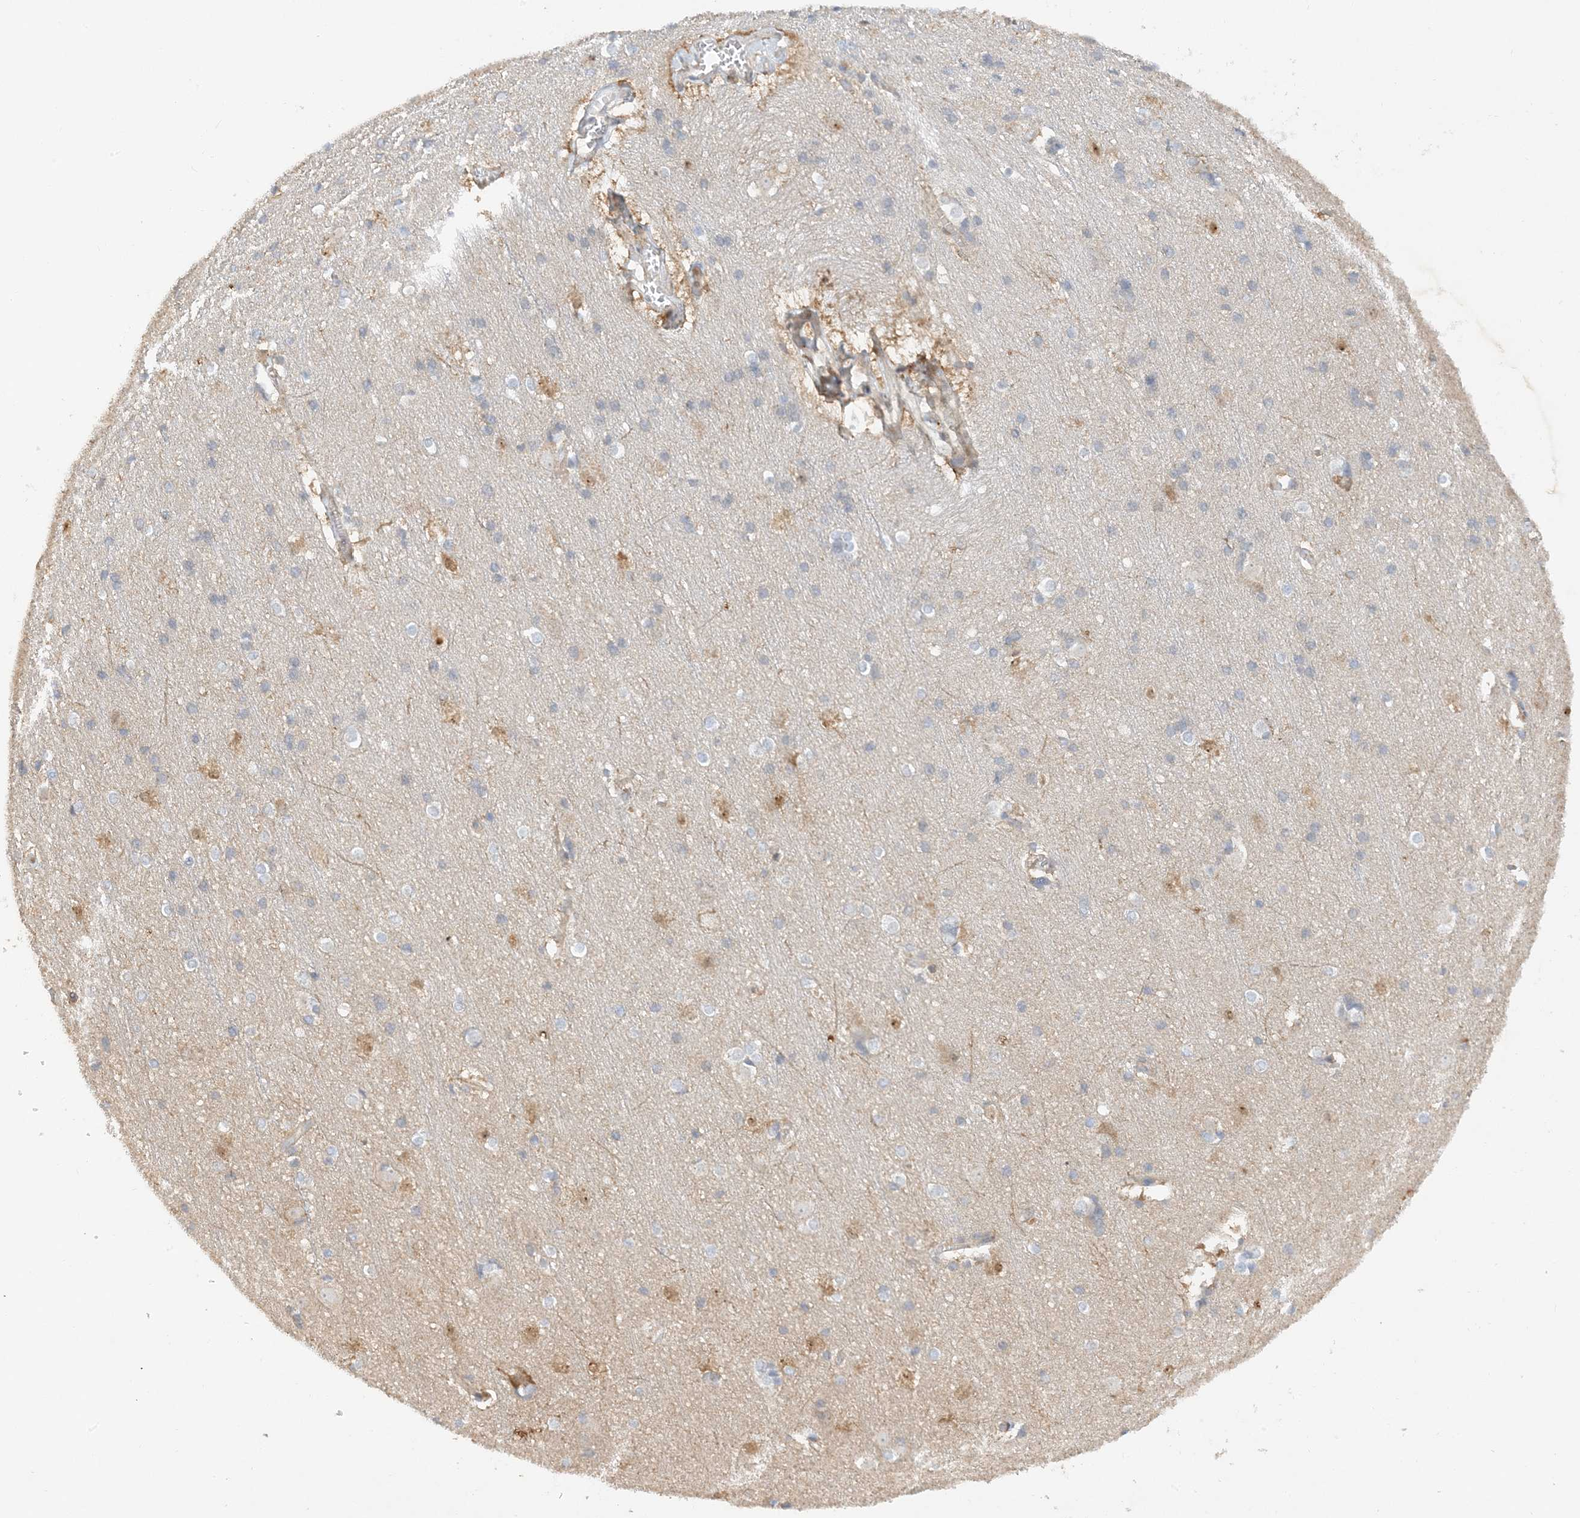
{"staining": {"intensity": "weak", "quantity": "25%-75%", "location": "cytoplasmic/membranous"}, "tissue": "cerebral cortex", "cell_type": "Endothelial cells", "image_type": "normal", "snomed": [{"axis": "morphology", "description": "Normal tissue, NOS"}, {"axis": "topography", "description": "Cerebral cortex"}], "caption": "IHC of normal cerebral cortex shows low levels of weak cytoplasmic/membranous expression in about 25%-75% of endothelial cells.", "gene": "PHACTR2", "patient": {"sex": "male", "age": 54}}